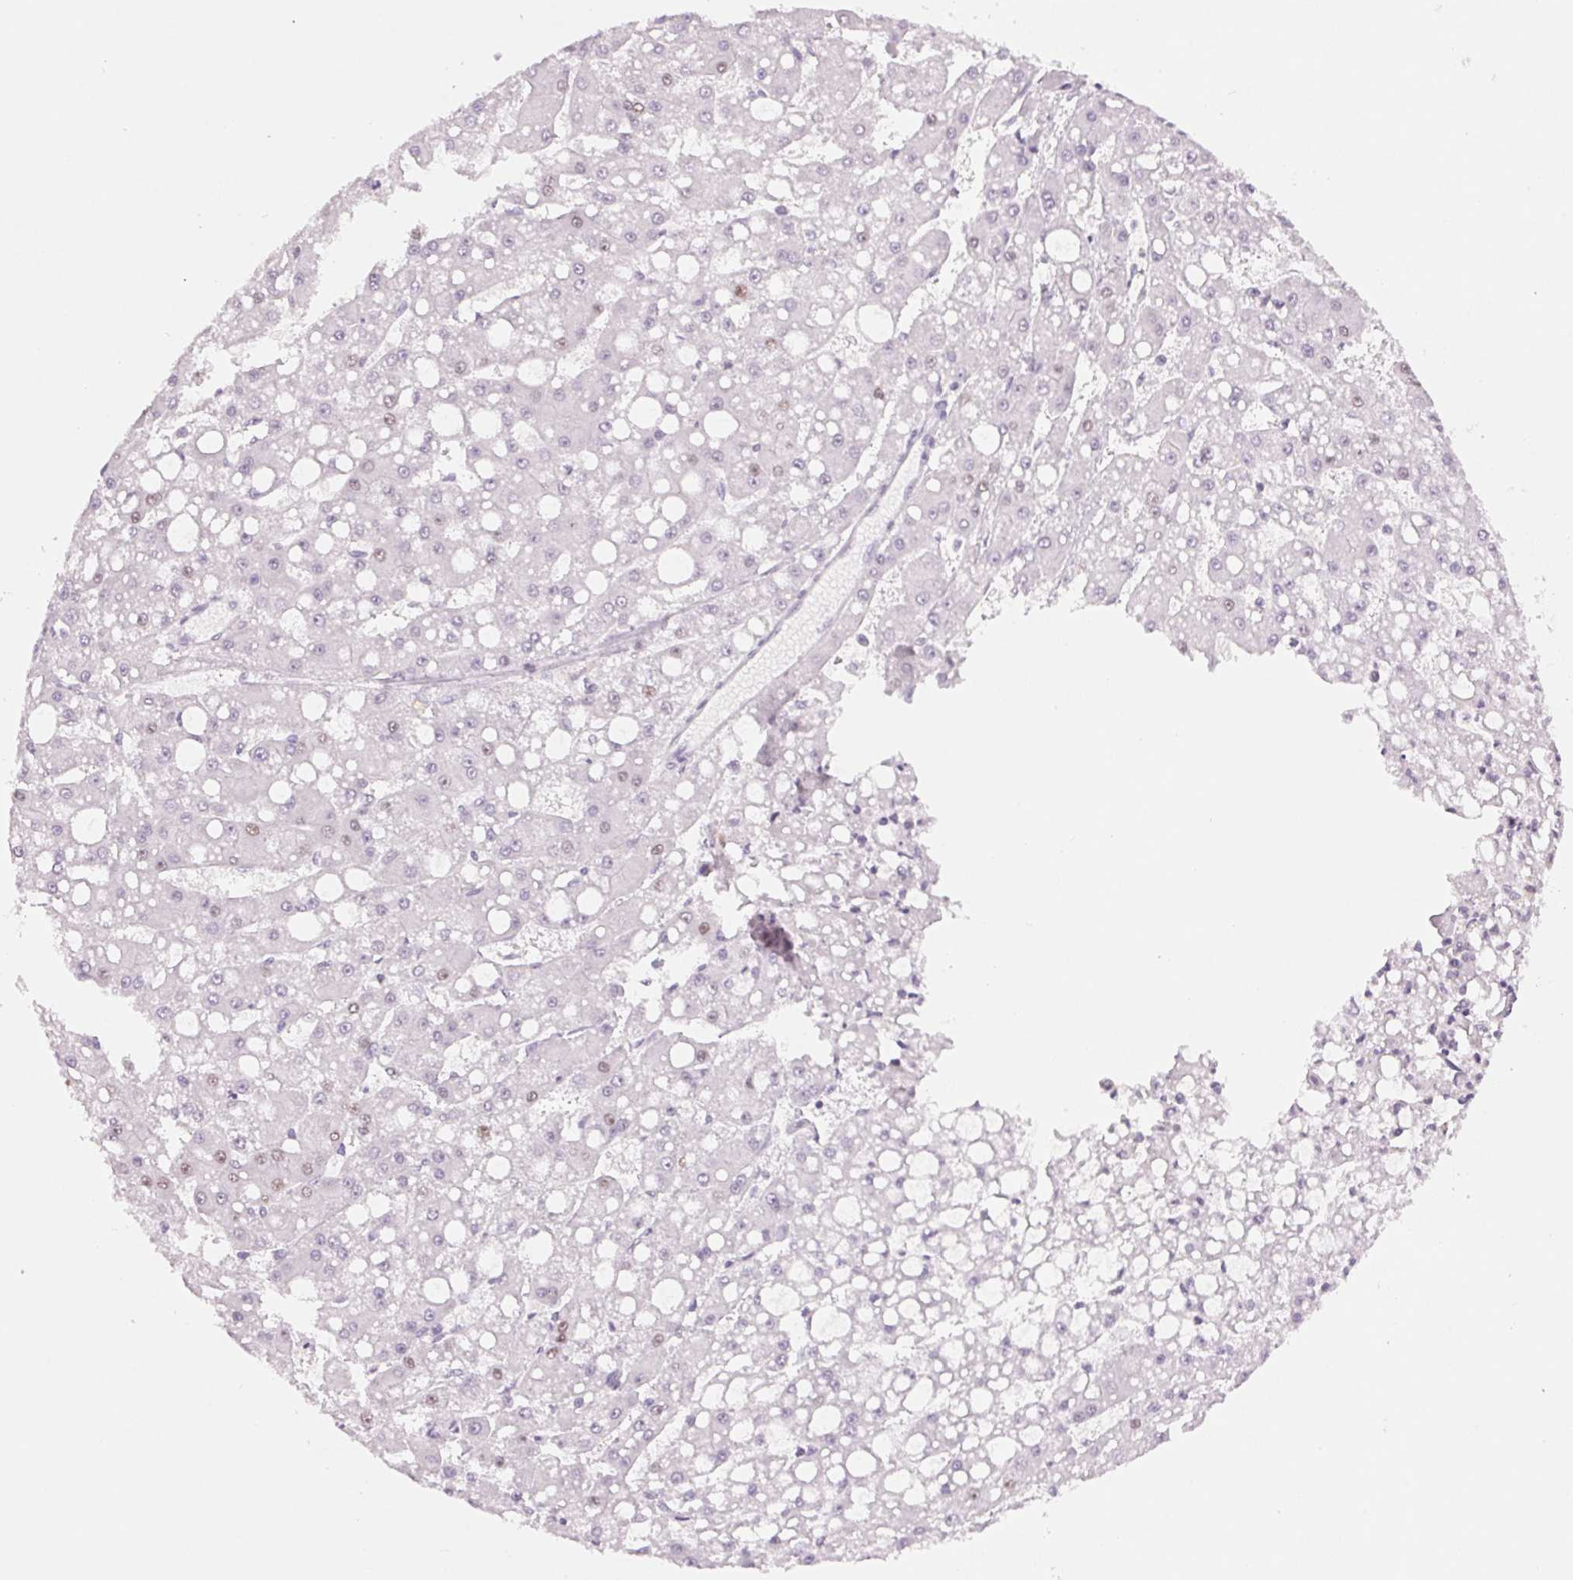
{"staining": {"intensity": "negative", "quantity": "none", "location": "none"}, "tissue": "liver cancer", "cell_type": "Tumor cells", "image_type": "cancer", "snomed": [{"axis": "morphology", "description": "Carcinoma, Hepatocellular, NOS"}, {"axis": "topography", "description": "Liver"}], "caption": "Immunohistochemical staining of liver hepatocellular carcinoma displays no significant staining in tumor cells.", "gene": "MPO", "patient": {"sex": "male", "age": 67}}